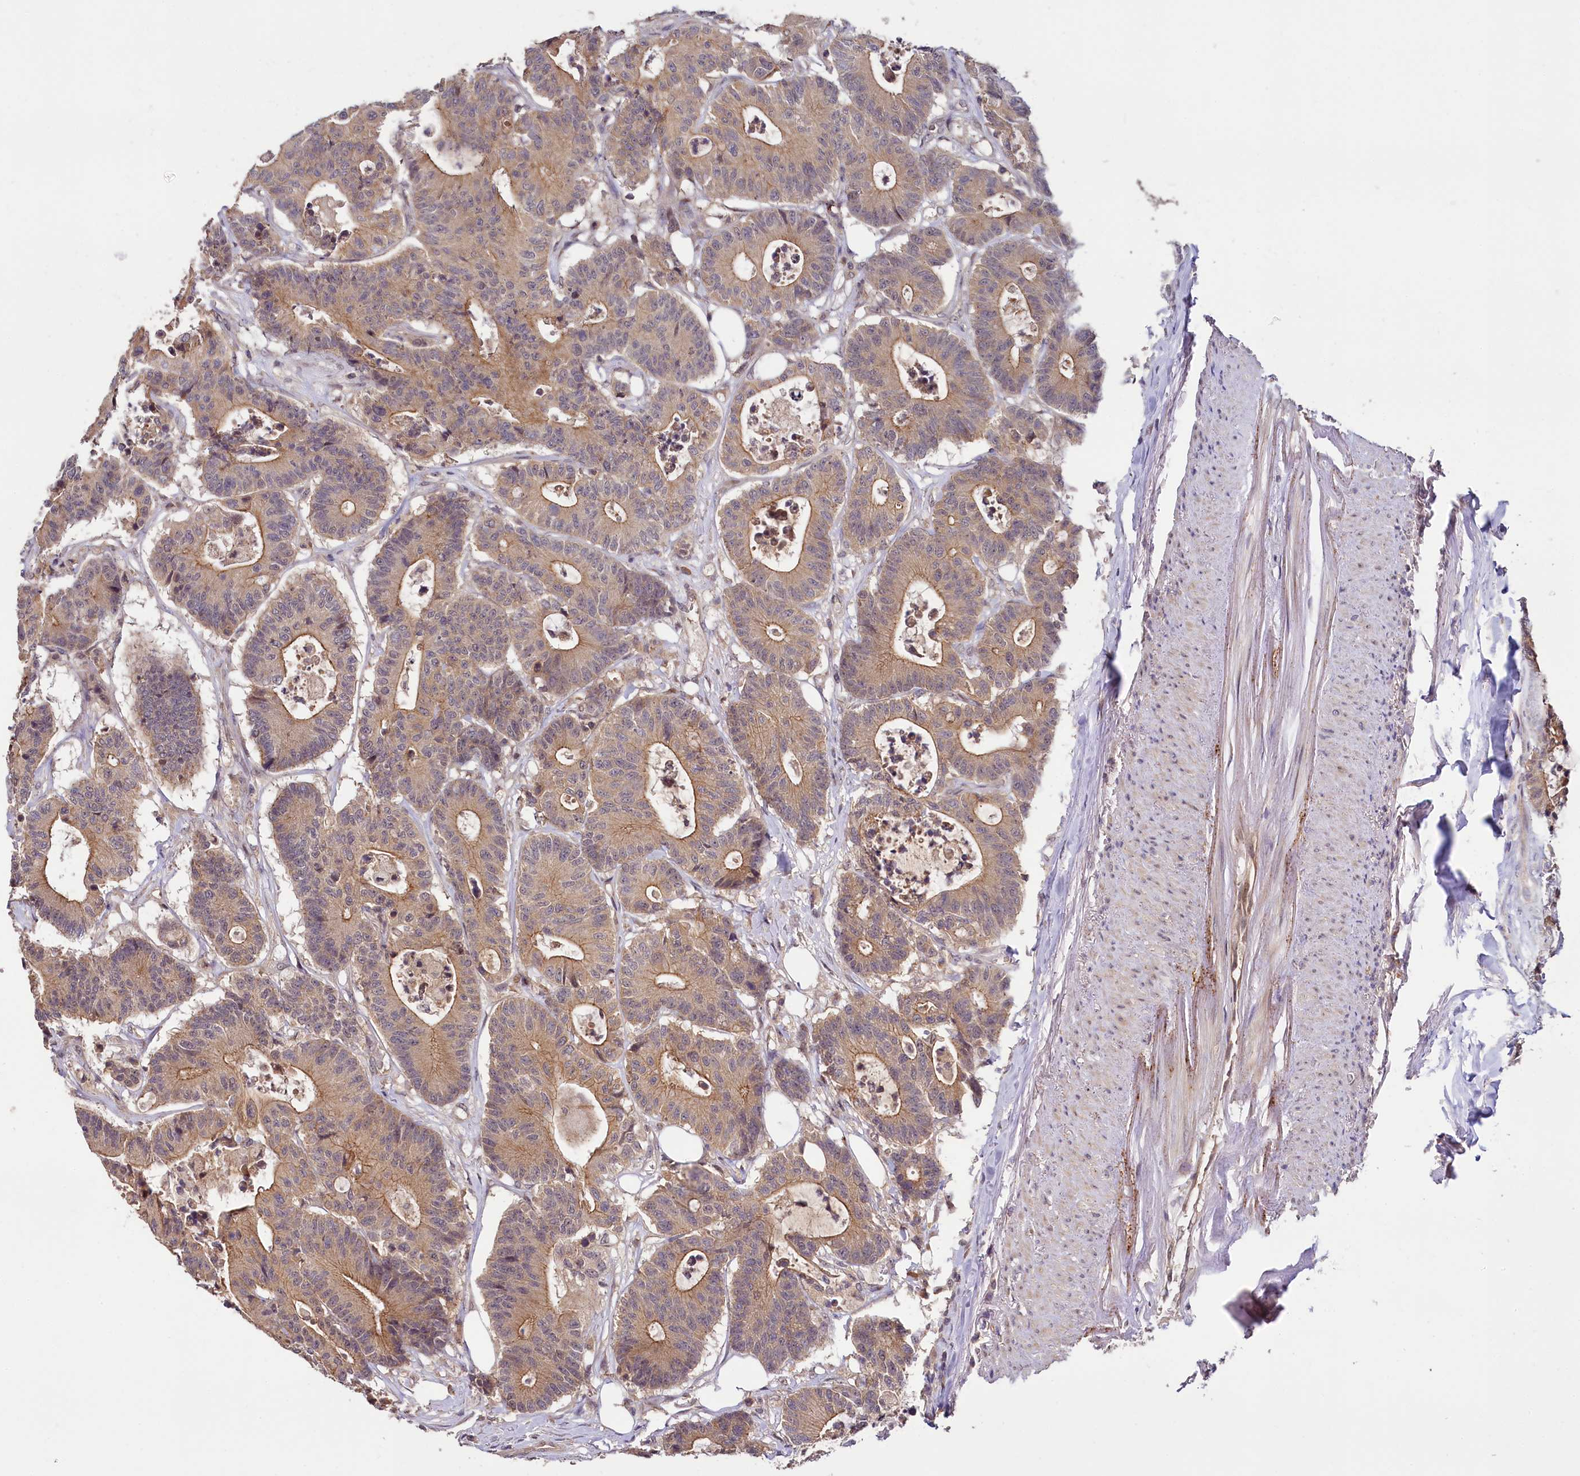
{"staining": {"intensity": "moderate", "quantity": ">75%", "location": "cytoplasmic/membranous"}, "tissue": "colorectal cancer", "cell_type": "Tumor cells", "image_type": "cancer", "snomed": [{"axis": "morphology", "description": "Adenocarcinoma, NOS"}, {"axis": "topography", "description": "Colon"}], "caption": "IHC (DAB) staining of human colorectal adenocarcinoma displays moderate cytoplasmic/membranous protein expression in approximately >75% of tumor cells.", "gene": "TMEM39A", "patient": {"sex": "female", "age": 84}}